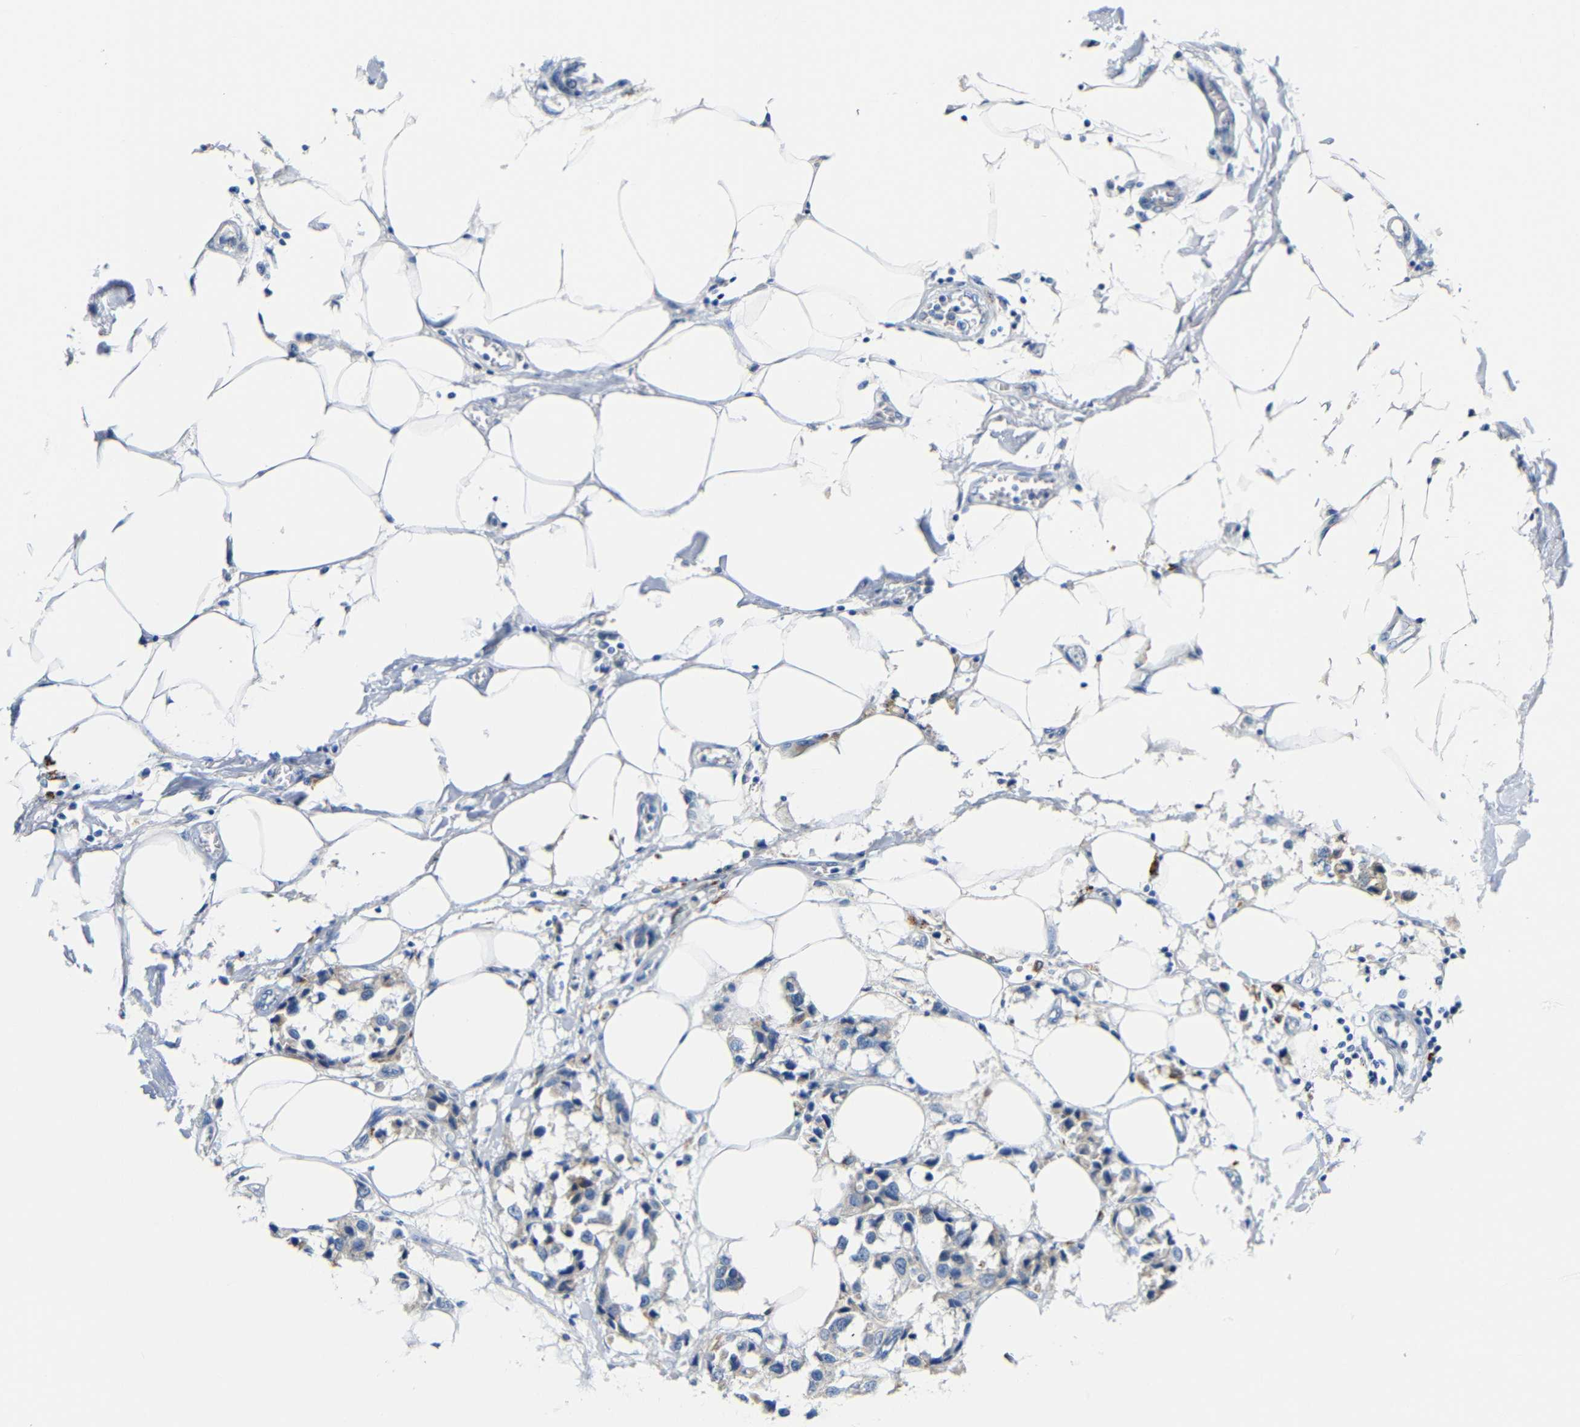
{"staining": {"intensity": "negative", "quantity": "none", "location": "none"}, "tissue": "breast cancer", "cell_type": "Tumor cells", "image_type": "cancer", "snomed": [{"axis": "morphology", "description": "Duct carcinoma"}, {"axis": "topography", "description": "Breast"}], "caption": "Human invasive ductal carcinoma (breast) stained for a protein using IHC exhibits no staining in tumor cells.", "gene": "C15orf48", "patient": {"sex": "female", "age": 80}}